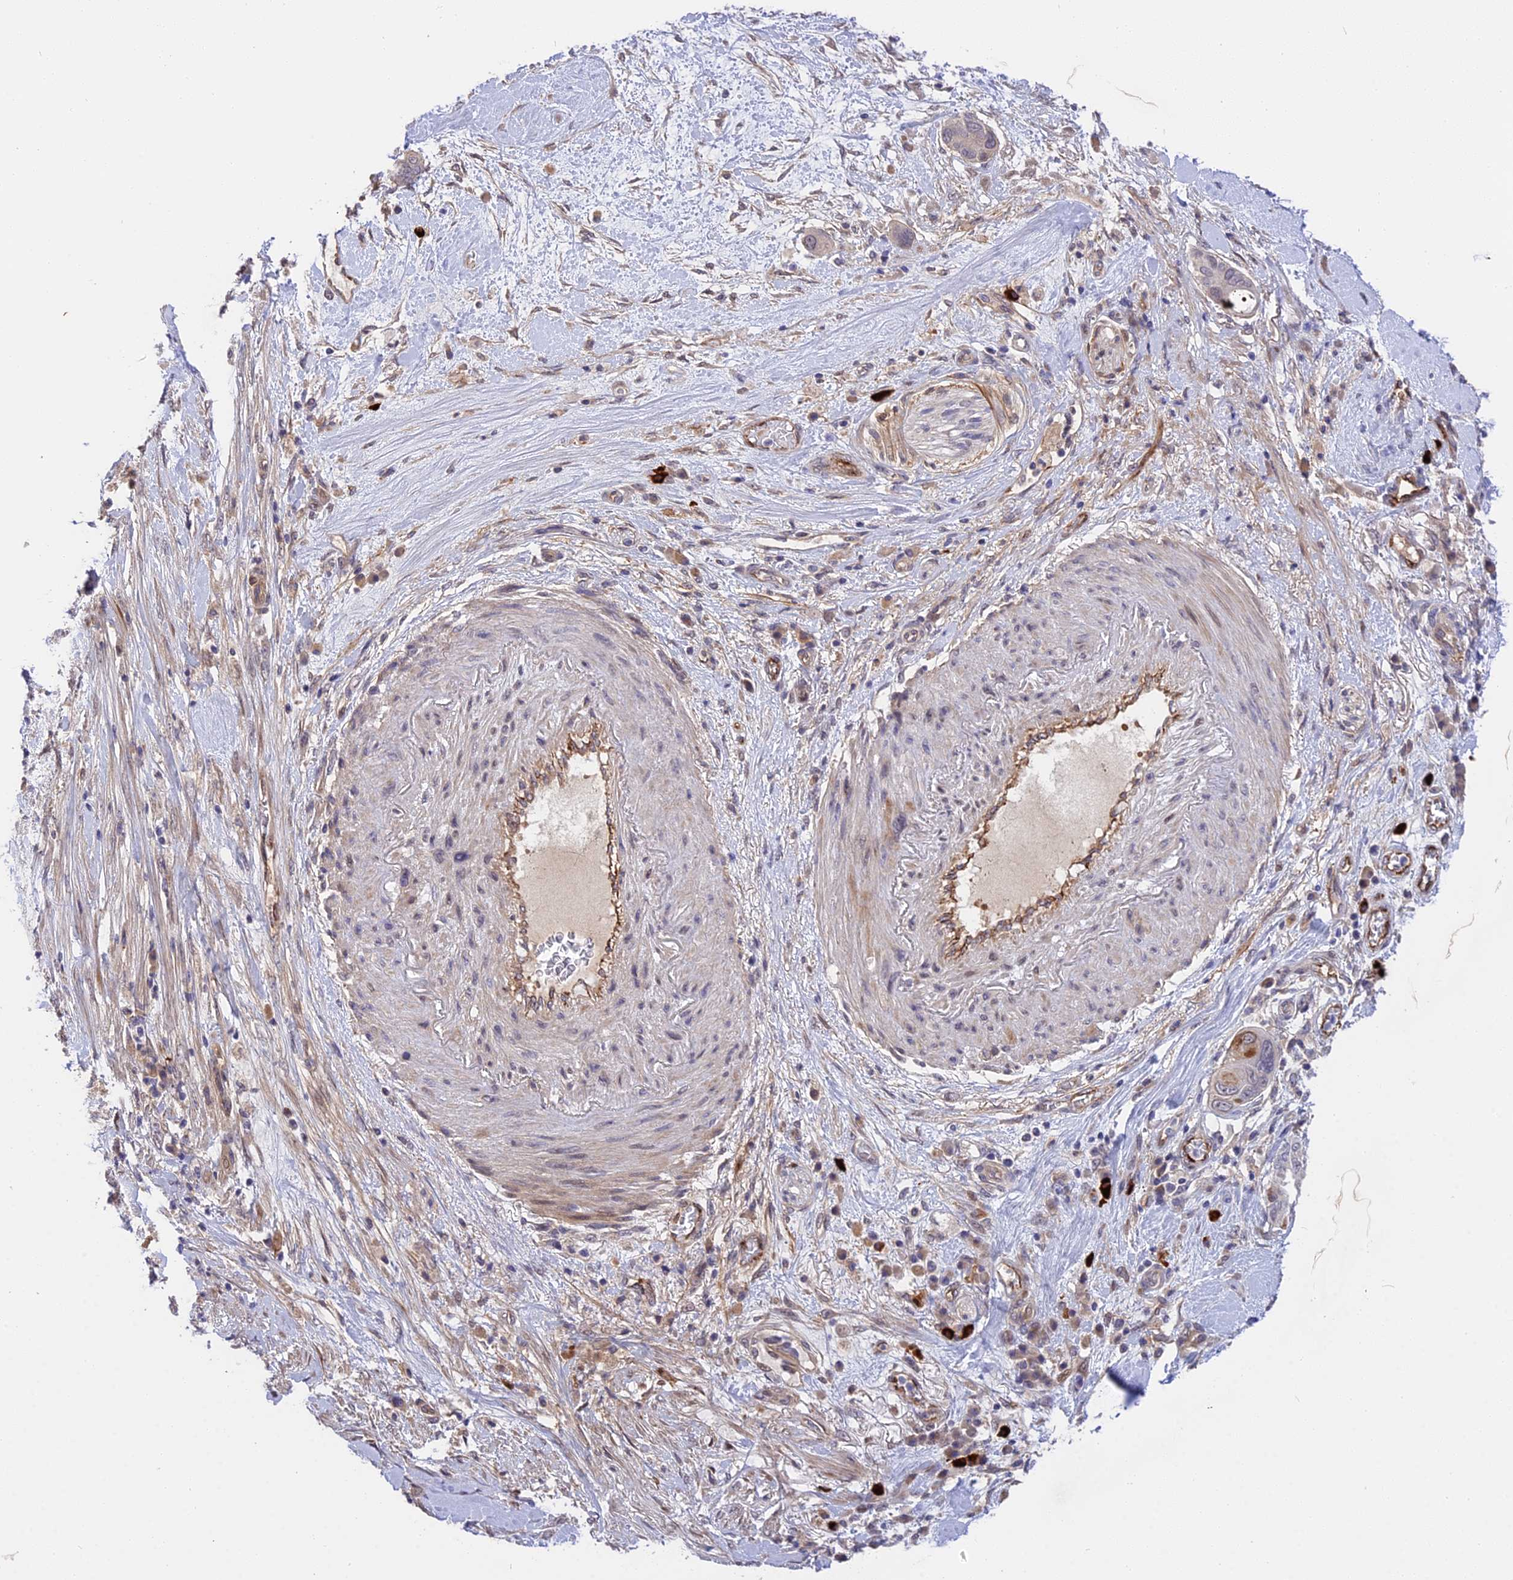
{"staining": {"intensity": "negative", "quantity": "none", "location": "none"}, "tissue": "pancreatic cancer", "cell_type": "Tumor cells", "image_type": "cancer", "snomed": [{"axis": "morphology", "description": "Adenocarcinoma, NOS"}, {"axis": "topography", "description": "Pancreas"}], "caption": "Immunohistochemistry of human pancreatic adenocarcinoma exhibits no expression in tumor cells.", "gene": "MFSD2A", "patient": {"sex": "male", "age": 68}}